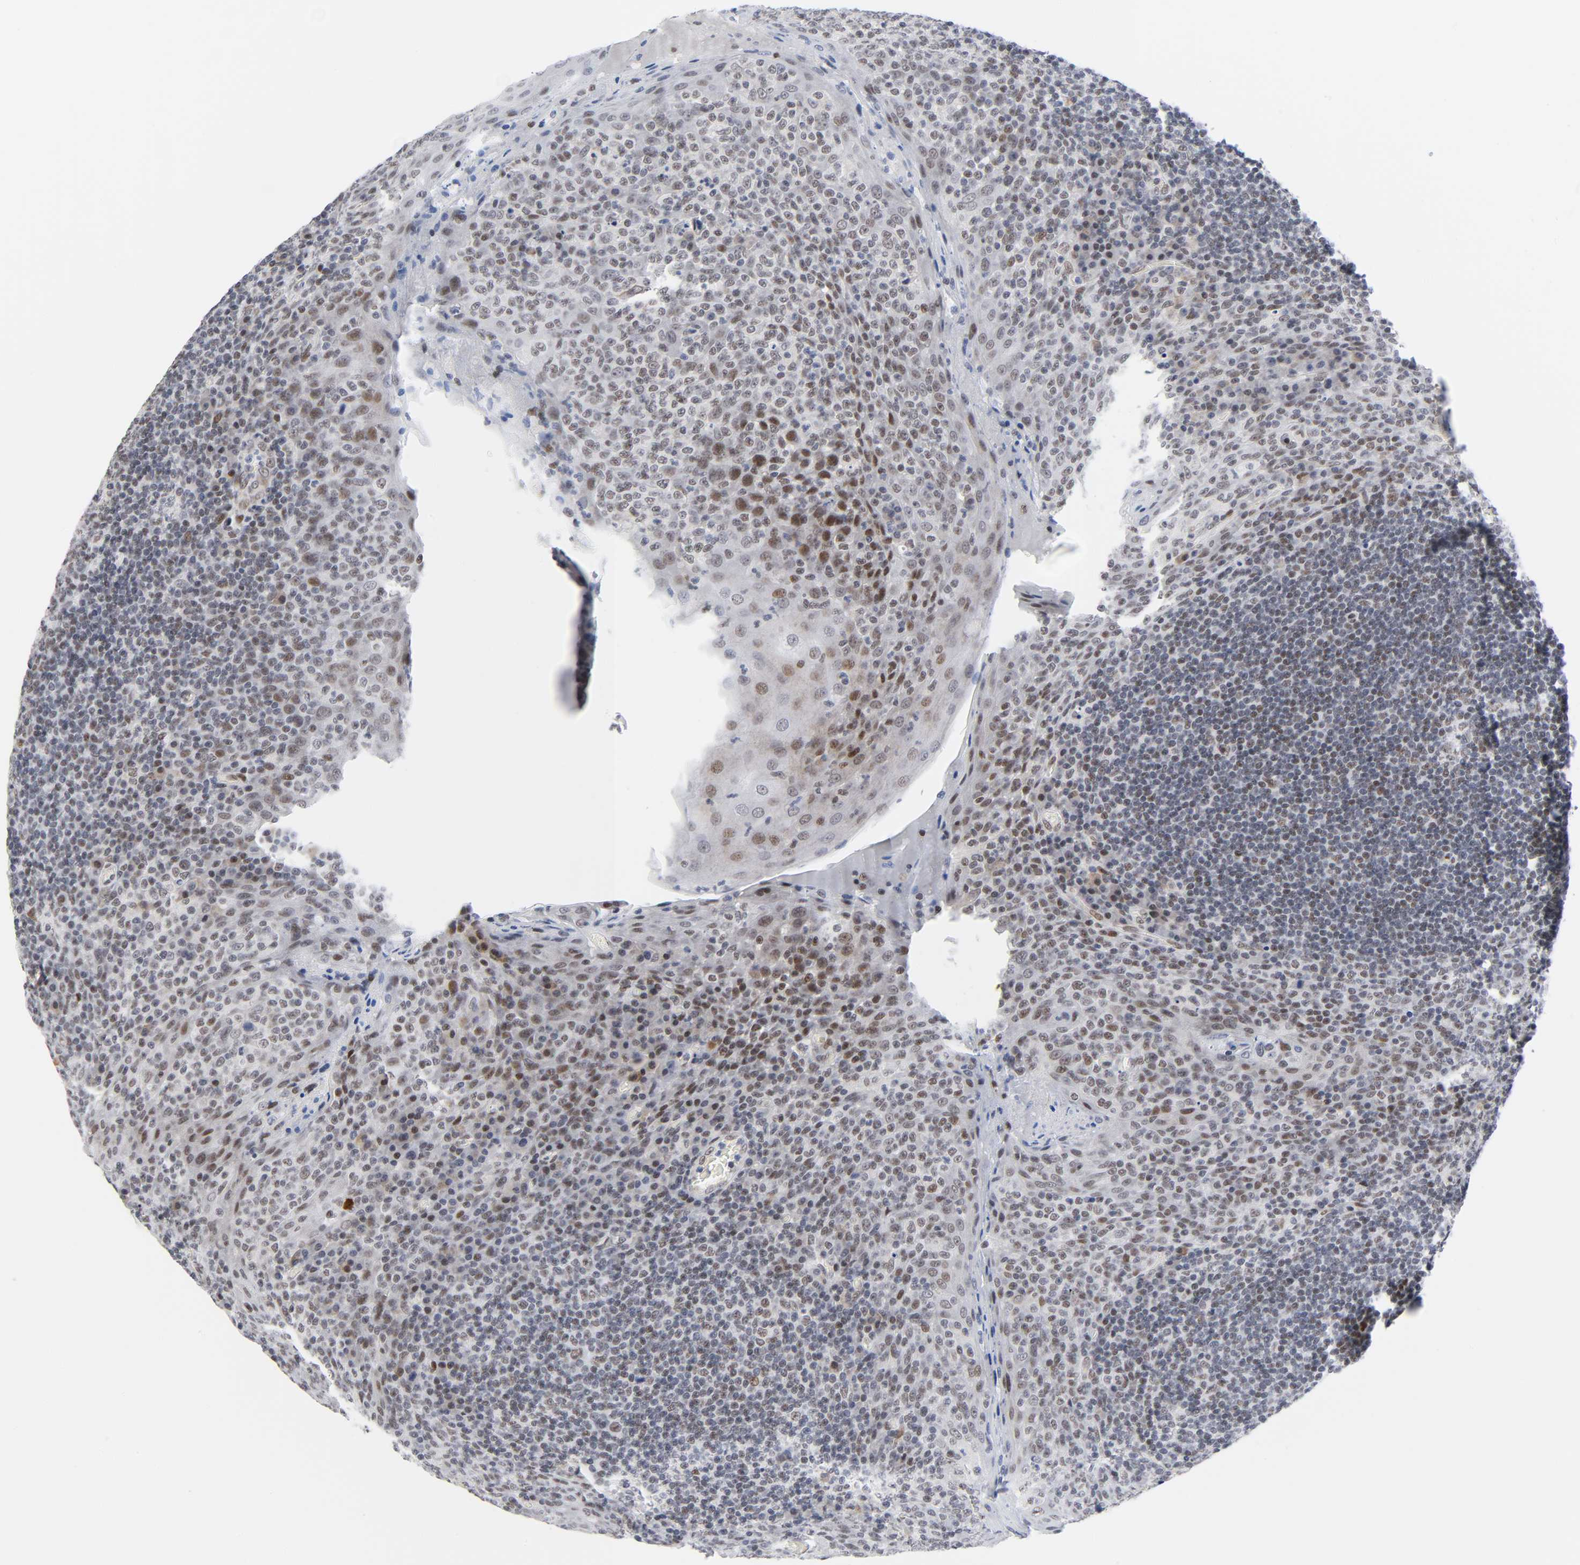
{"staining": {"intensity": "weak", "quantity": ">75%", "location": "nuclear"}, "tissue": "tonsil", "cell_type": "Germinal center cells", "image_type": "normal", "snomed": [{"axis": "morphology", "description": "Normal tissue, NOS"}, {"axis": "topography", "description": "Tonsil"}], "caption": "This image reveals normal tonsil stained with immunohistochemistry (IHC) to label a protein in brown. The nuclear of germinal center cells show weak positivity for the protein. Nuclei are counter-stained blue.", "gene": "DIDO1", "patient": {"sex": "male", "age": 17}}